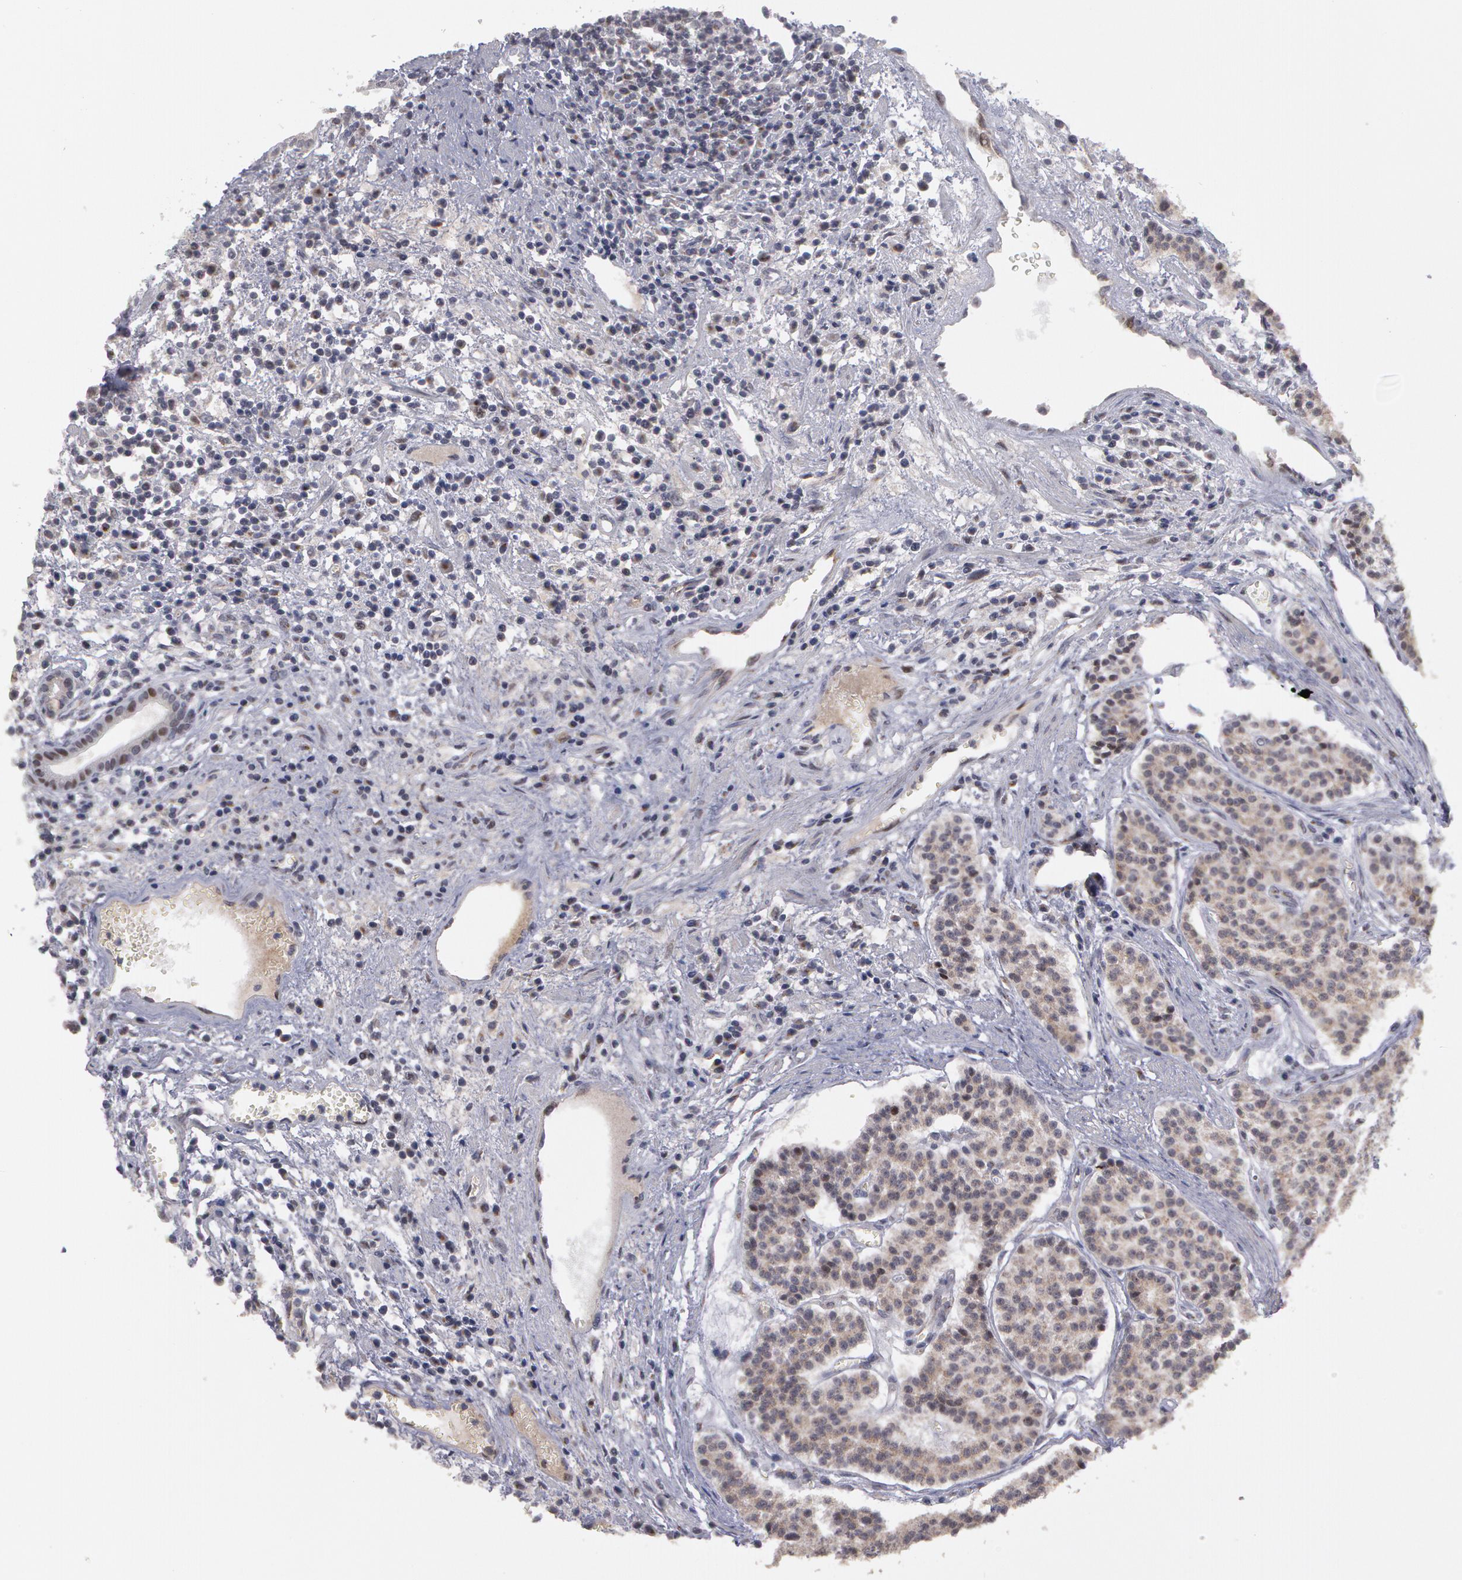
{"staining": {"intensity": "negative", "quantity": "none", "location": "none"}, "tissue": "carcinoid", "cell_type": "Tumor cells", "image_type": "cancer", "snomed": [{"axis": "morphology", "description": "Carcinoid, malignant, NOS"}, {"axis": "topography", "description": "Stomach"}], "caption": "A high-resolution image shows IHC staining of carcinoid (malignant), which displays no significant positivity in tumor cells.", "gene": "STX5", "patient": {"sex": "female", "age": 76}}